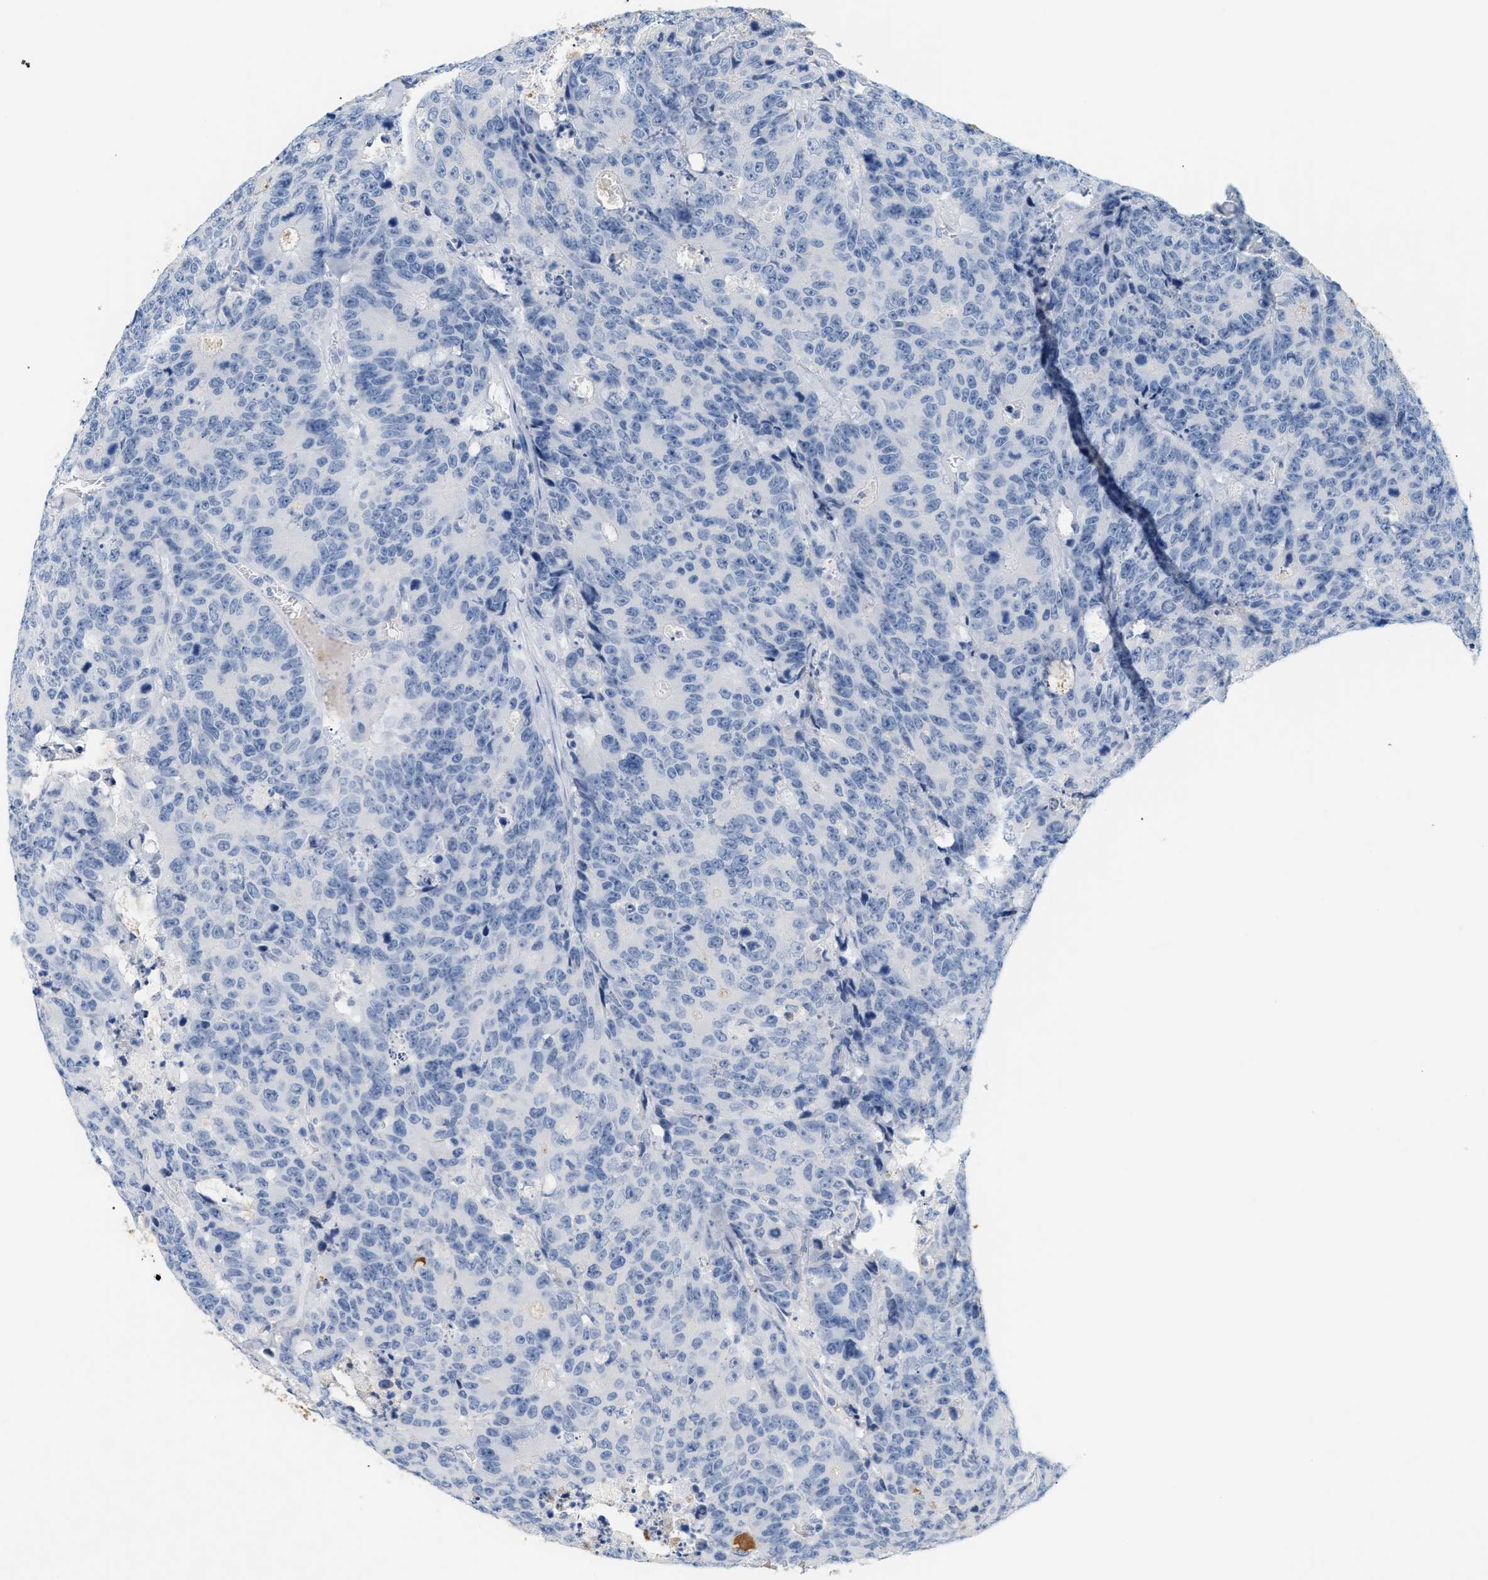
{"staining": {"intensity": "negative", "quantity": "none", "location": "none"}, "tissue": "colorectal cancer", "cell_type": "Tumor cells", "image_type": "cancer", "snomed": [{"axis": "morphology", "description": "Adenocarcinoma, NOS"}, {"axis": "topography", "description": "Colon"}], "caption": "Micrograph shows no significant protein expression in tumor cells of colorectal cancer.", "gene": "CFH", "patient": {"sex": "female", "age": 86}}